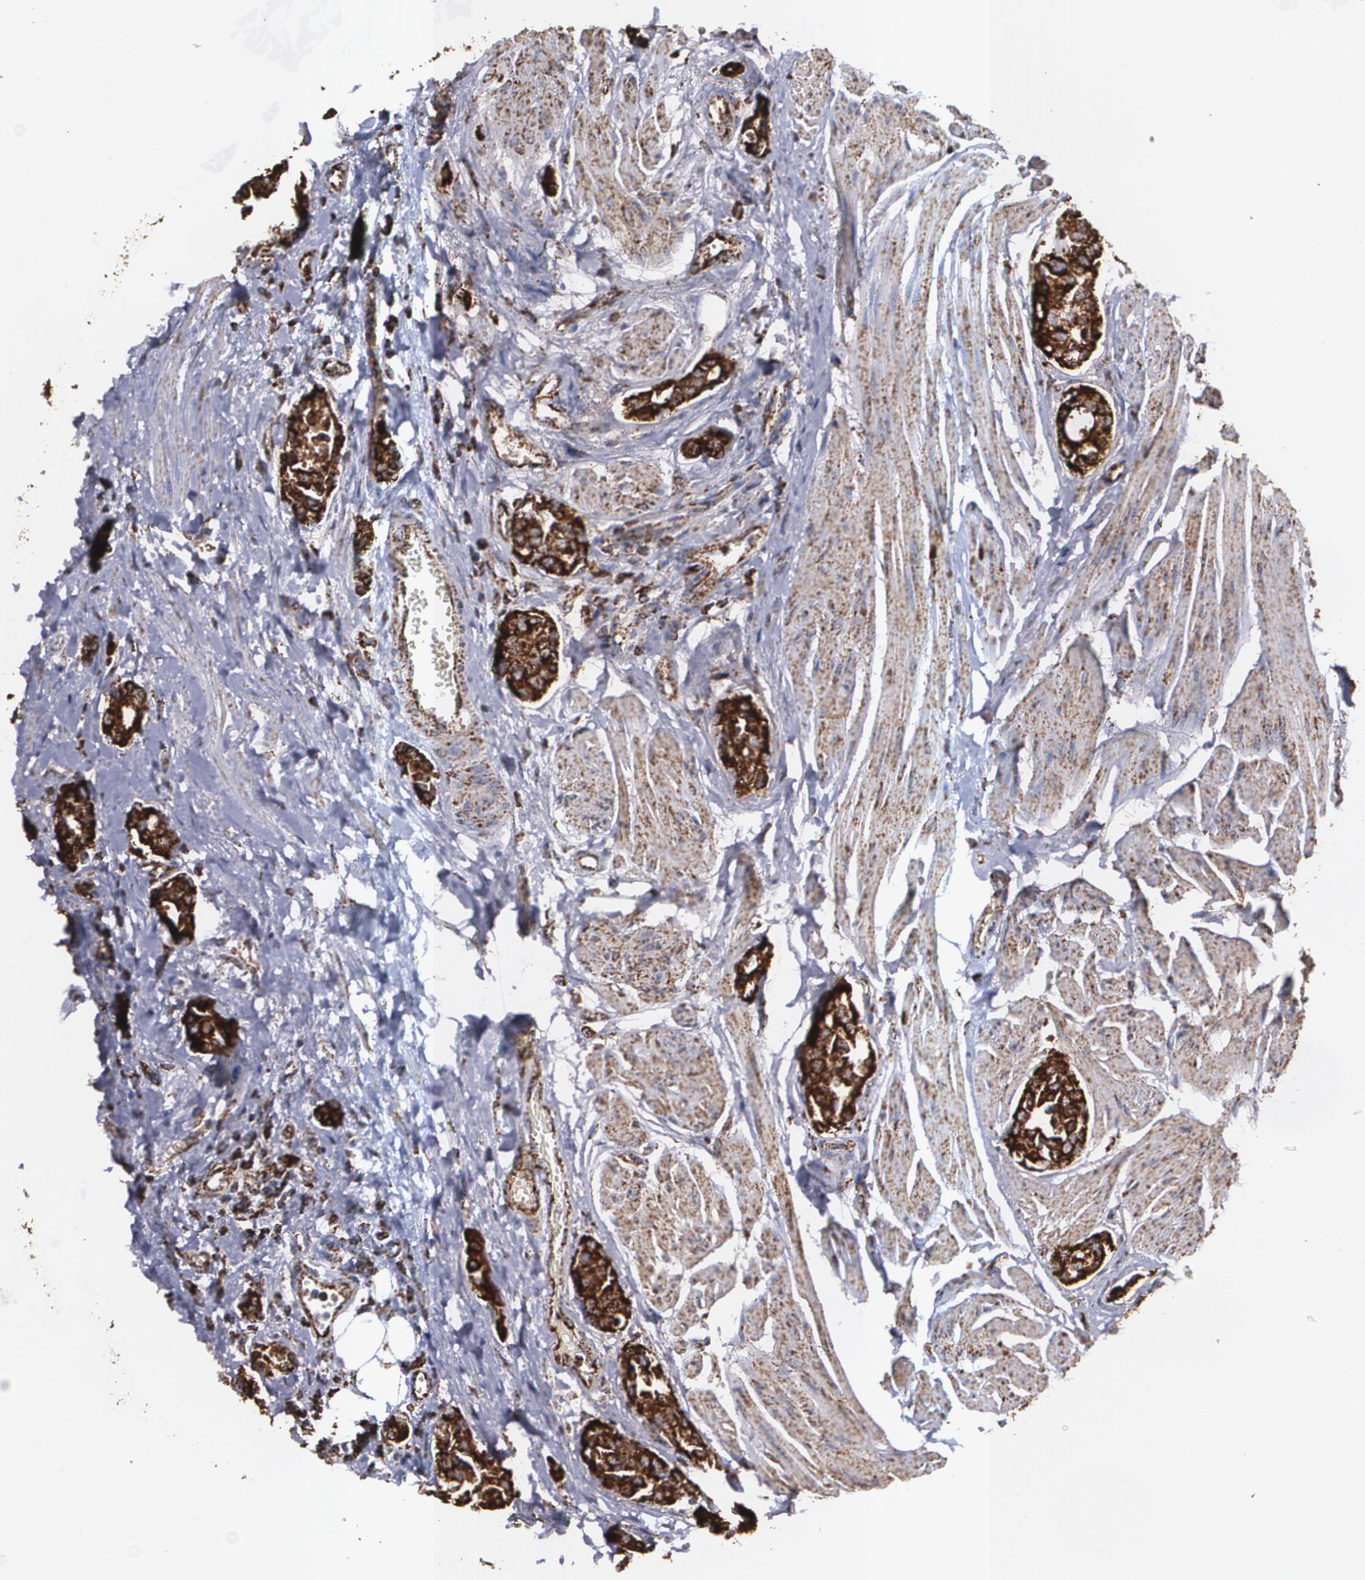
{"staining": {"intensity": "strong", "quantity": ">75%", "location": "cytoplasmic/membranous"}, "tissue": "urothelial cancer", "cell_type": "Tumor cells", "image_type": "cancer", "snomed": [{"axis": "morphology", "description": "Urothelial carcinoma, High grade"}, {"axis": "topography", "description": "Urinary bladder"}], "caption": "There is high levels of strong cytoplasmic/membranous positivity in tumor cells of urothelial carcinoma (high-grade), as demonstrated by immunohistochemical staining (brown color).", "gene": "HSPD1", "patient": {"sex": "male", "age": 78}}